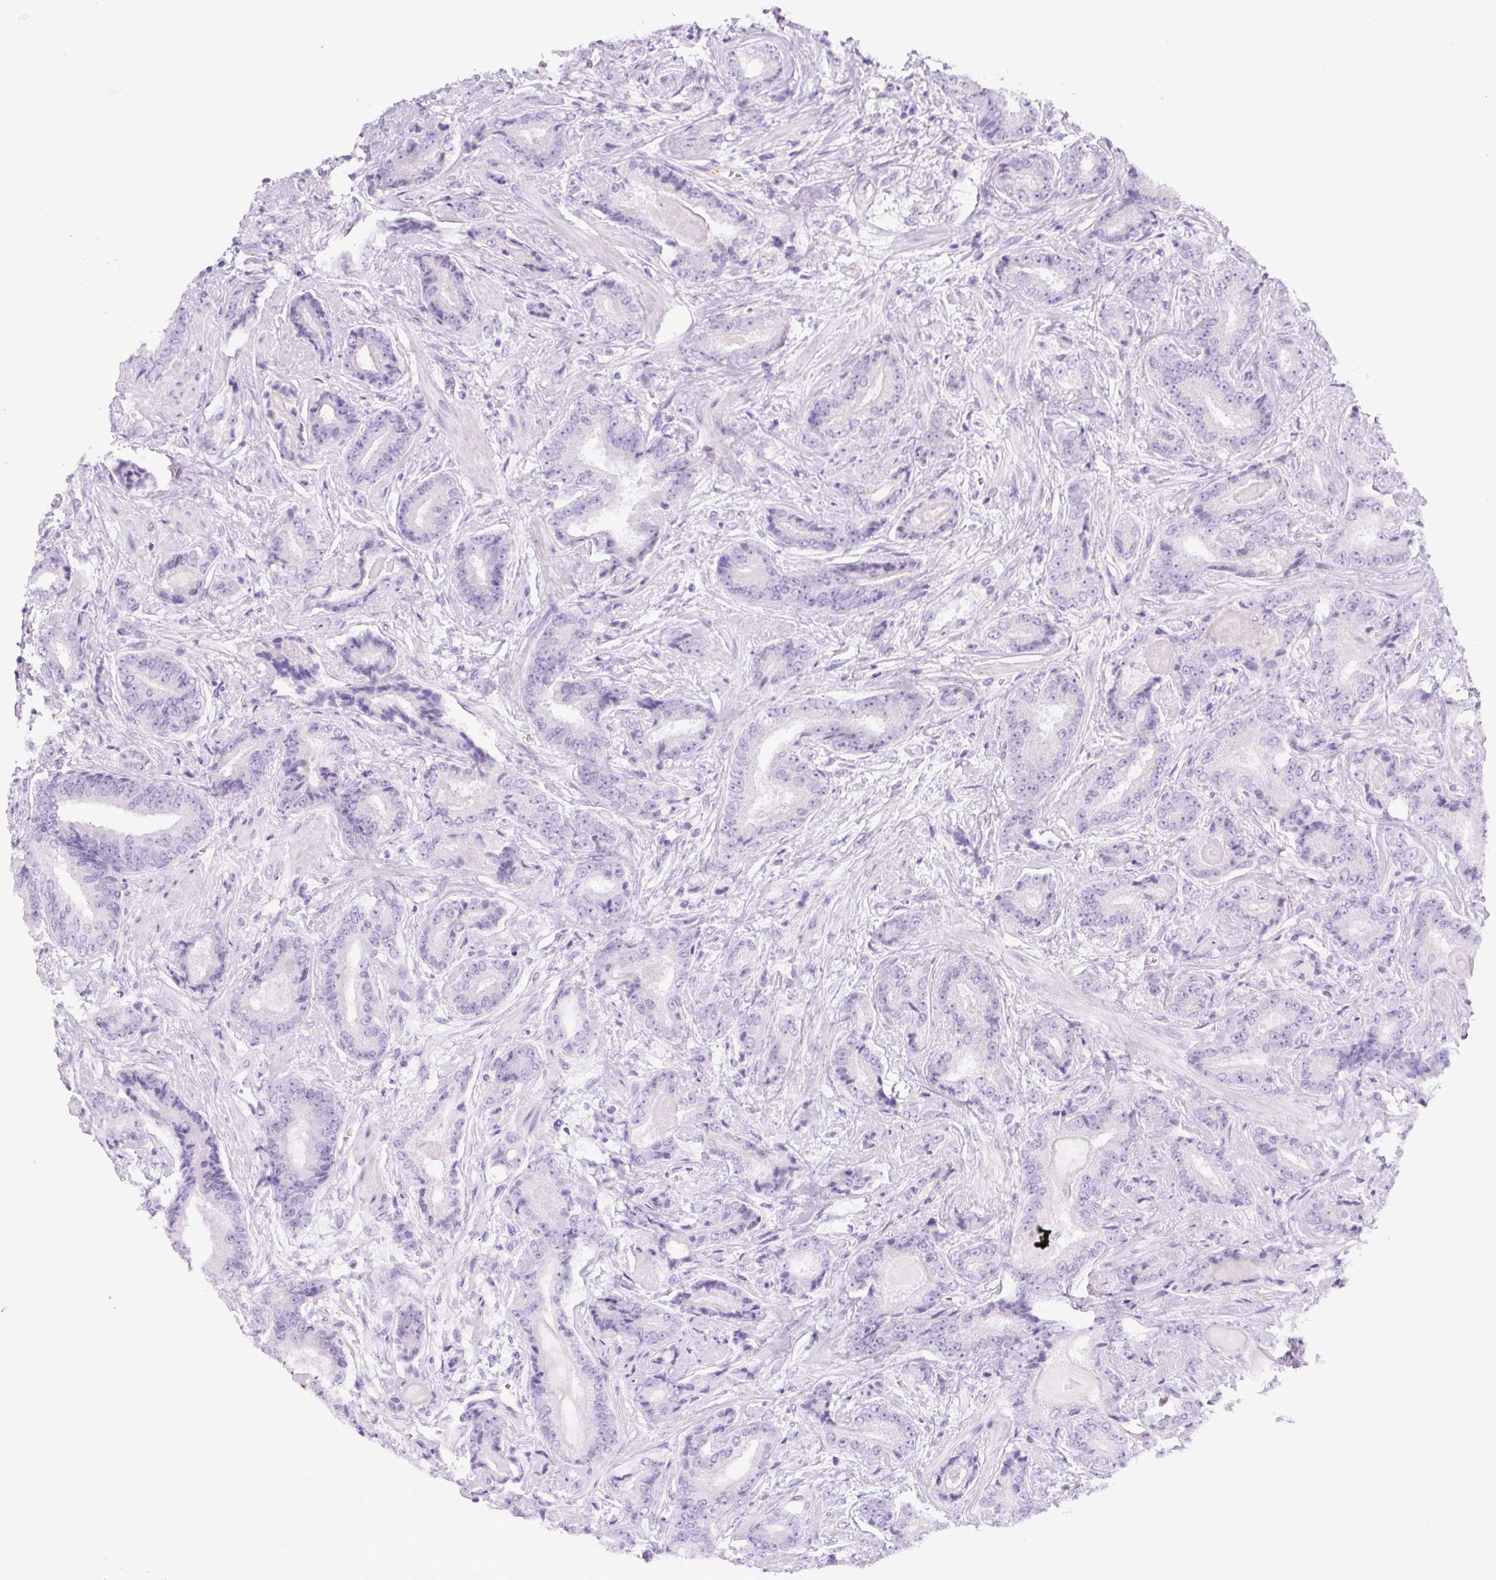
{"staining": {"intensity": "negative", "quantity": "none", "location": "none"}, "tissue": "prostate cancer", "cell_type": "Tumor cells", "image_type": "cancer", "snomed": [{"axis": "morphology", "description": "Adenocarcinoma, Low grade"}, {"axis": "topography", "description": "Prostate"}], "caption": "Prostate cancer stained for a protein using immunohistochemistry shows no positivity tumor cells.", "gene": "RSPO4", "patient": {"sex": "male", "age": 62}}